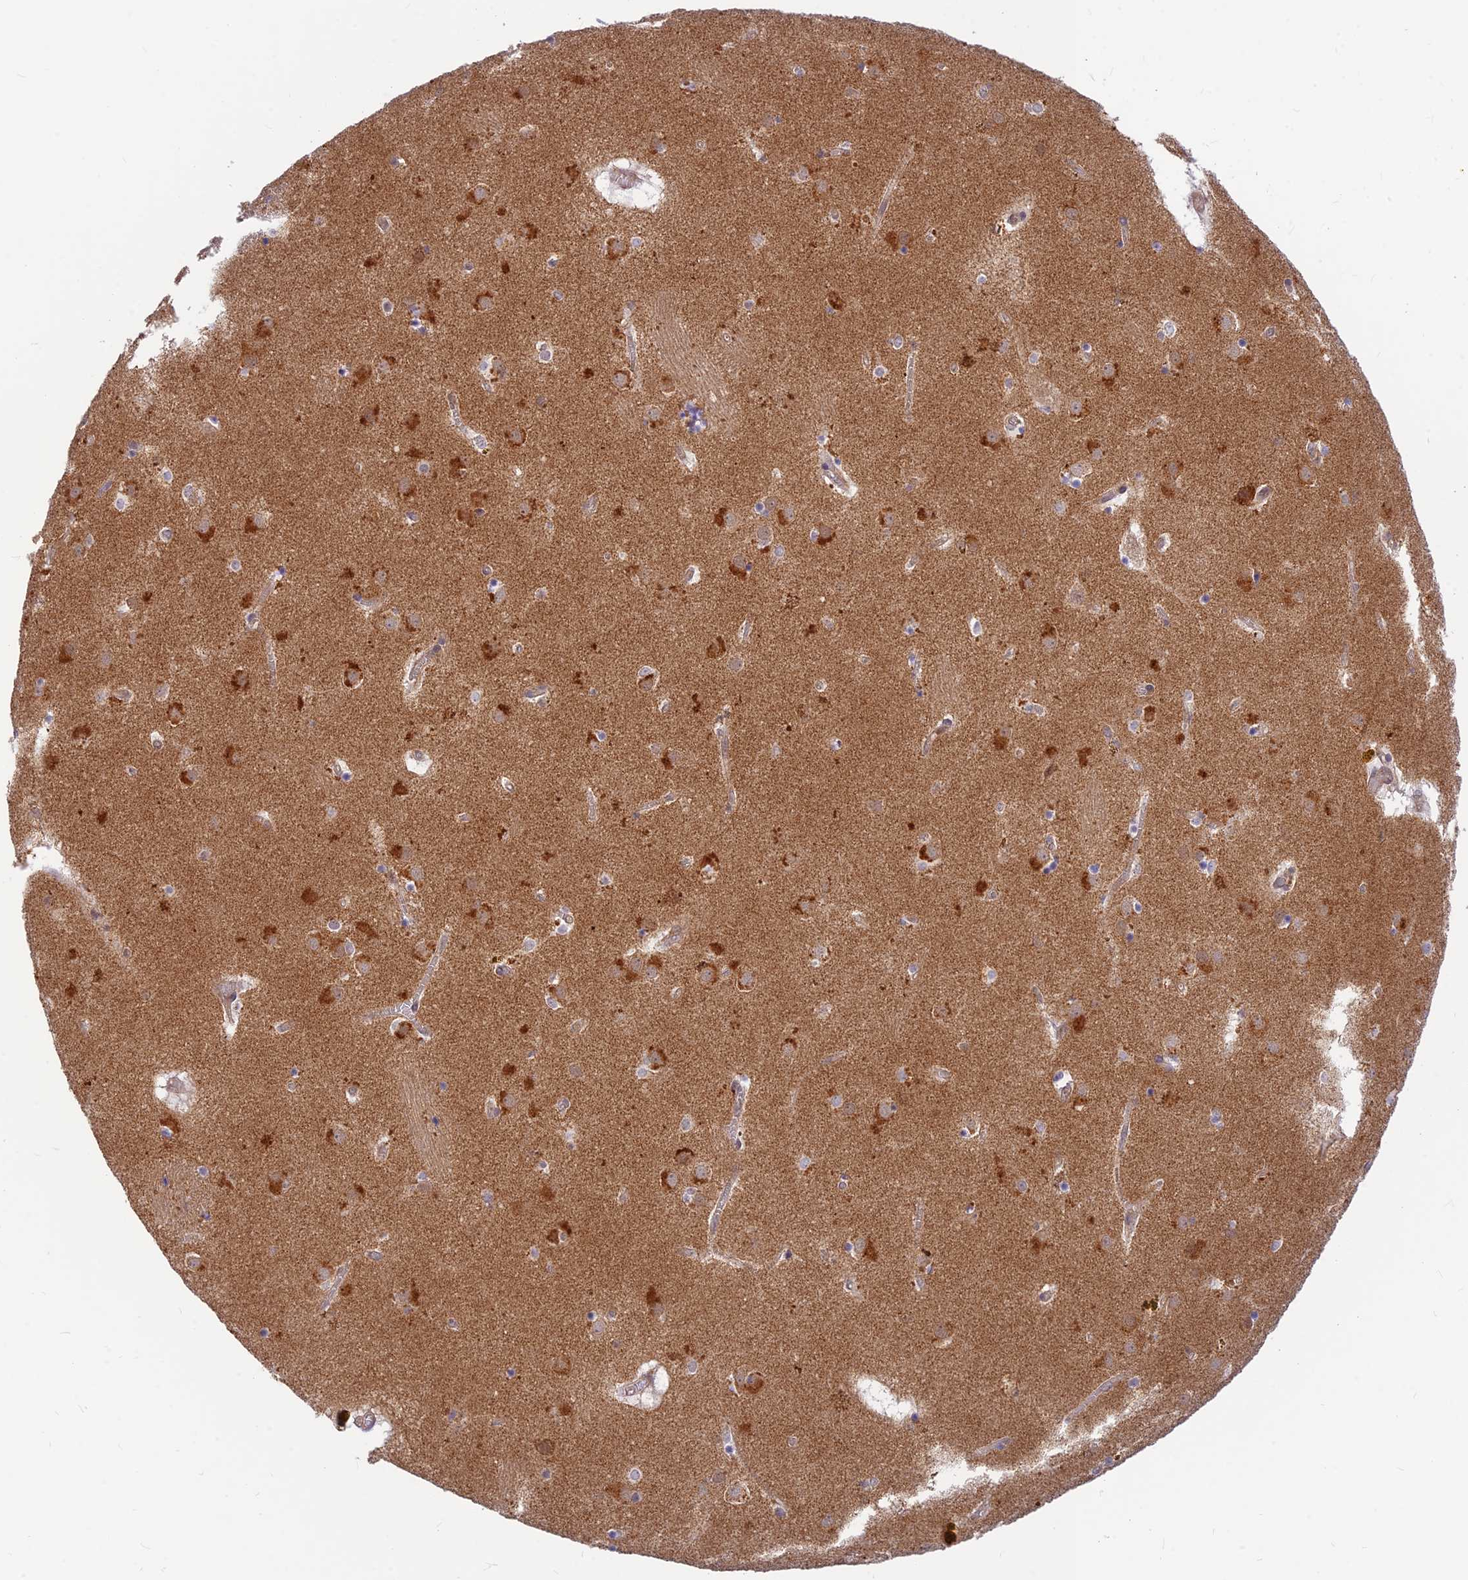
{"staining": {"intensity": "negative", "quantity": "none", "location": "none"}, "tissue": "caudate", "cell_type": "Glial cells", "image_type": "normal", "snomed": [{"axis": "morphology", "description": "Normal tissue, NOS"}, {"axis": "topography", "description": "Lateral ventricle wall"}], "caption": "The immunohistochemistry (IHC) histopathology image has no significant staining in glial cells of caudate. (Immunohistochemistry (ihc), brightfield microscopy, high magnification).", "gene": "LYSMD2", "patient": {"sex": "male", "age": 70}}